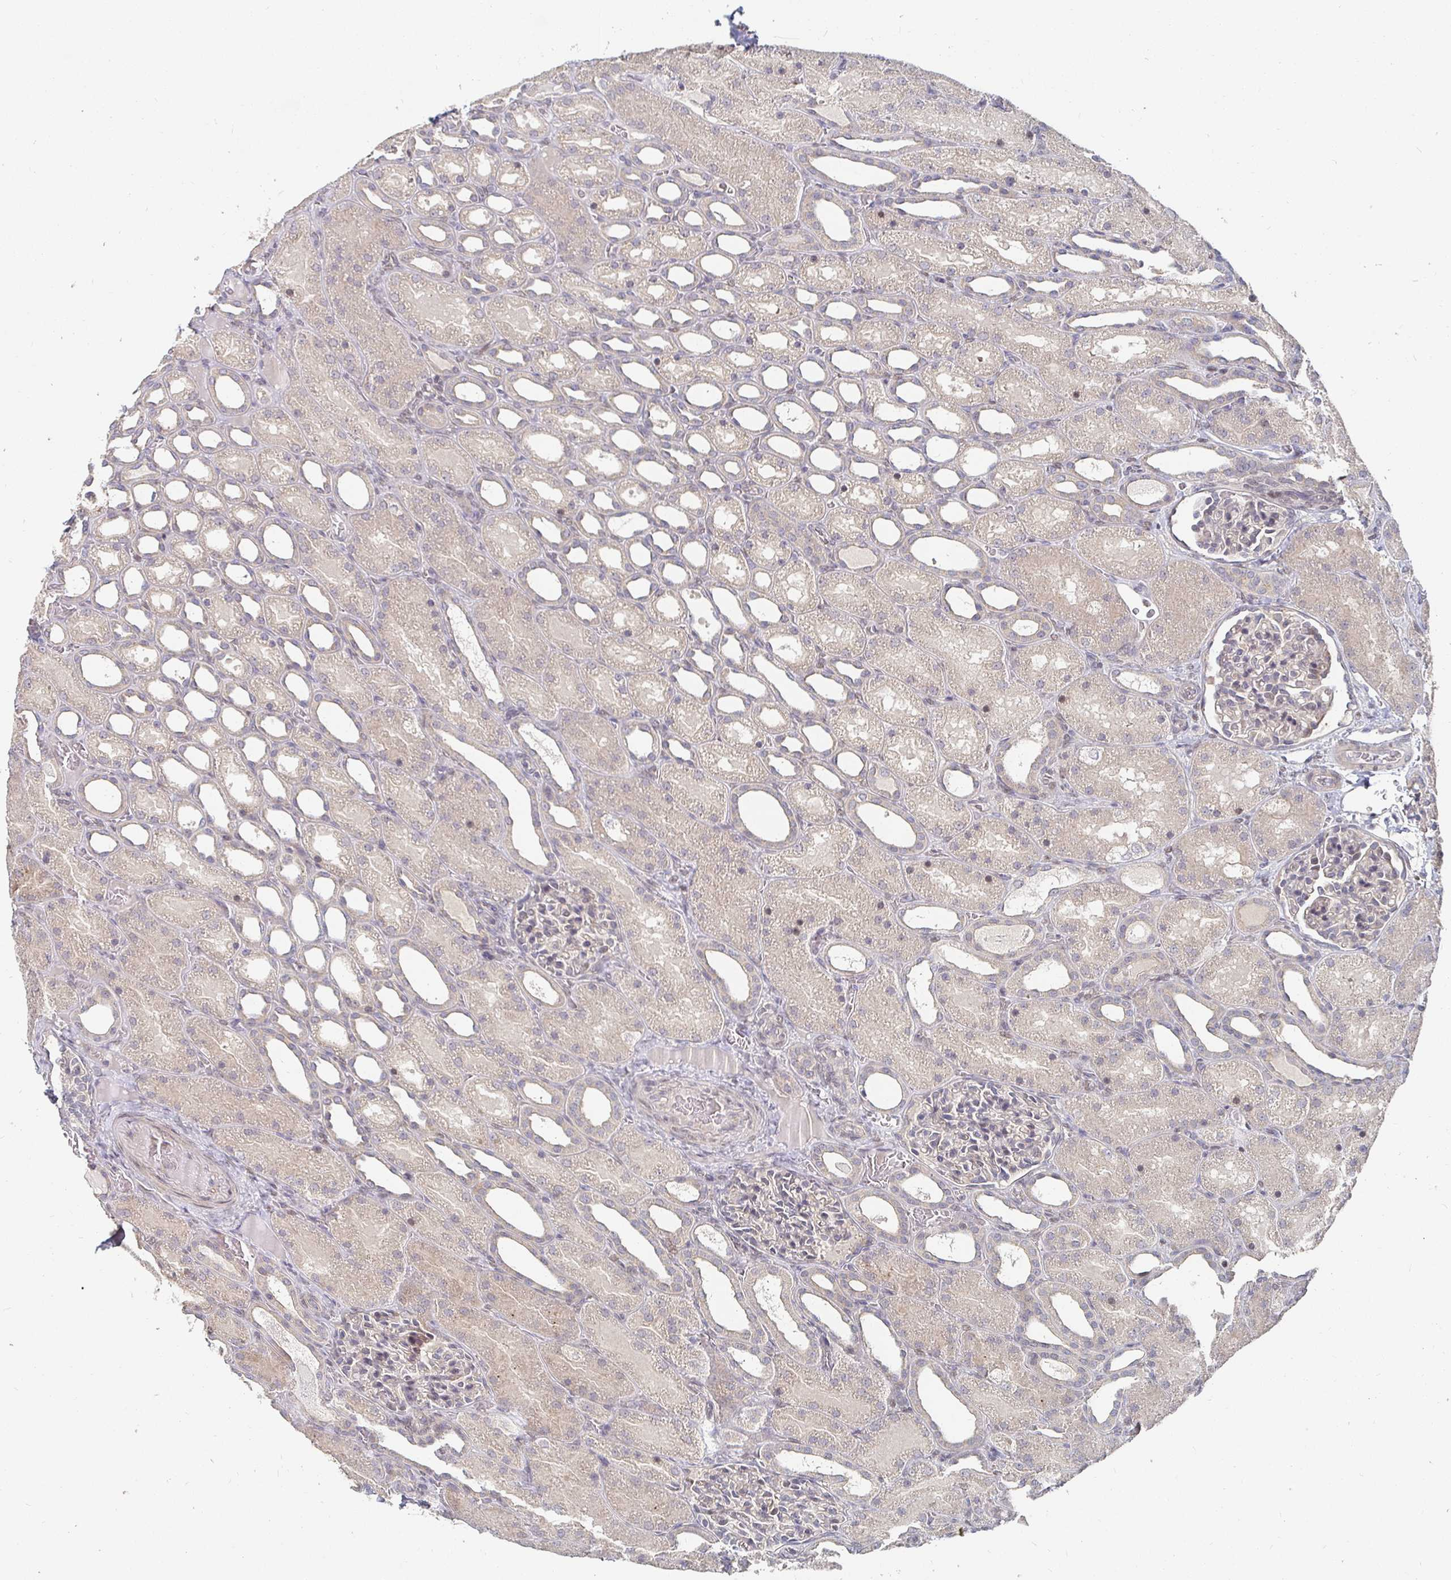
{"staining": {"intensity": "weak", "quantity": "25%-75%", "location": "nuclear"}, "tissue": "kidney", "cell_type": "Cells in glomeruli", "image_type": "normal", "snomed": [{"axis": "morphology", "description": "Normal tissue, NOS"}, {"axis": "topography", "description": "Kidney"}], "caption": "Protein analysis of benign kidney reveals weak nuclear expression in about 25%-75% of cells in glomeruli. (Stains: DAB (3,3'-diaminobenzidine) in brown, nuclei in blue, Microscopy: brightfield microscopy at high magnification).", "gene": "MEIS1", "patient": {"sex": "male", "age": 2}}